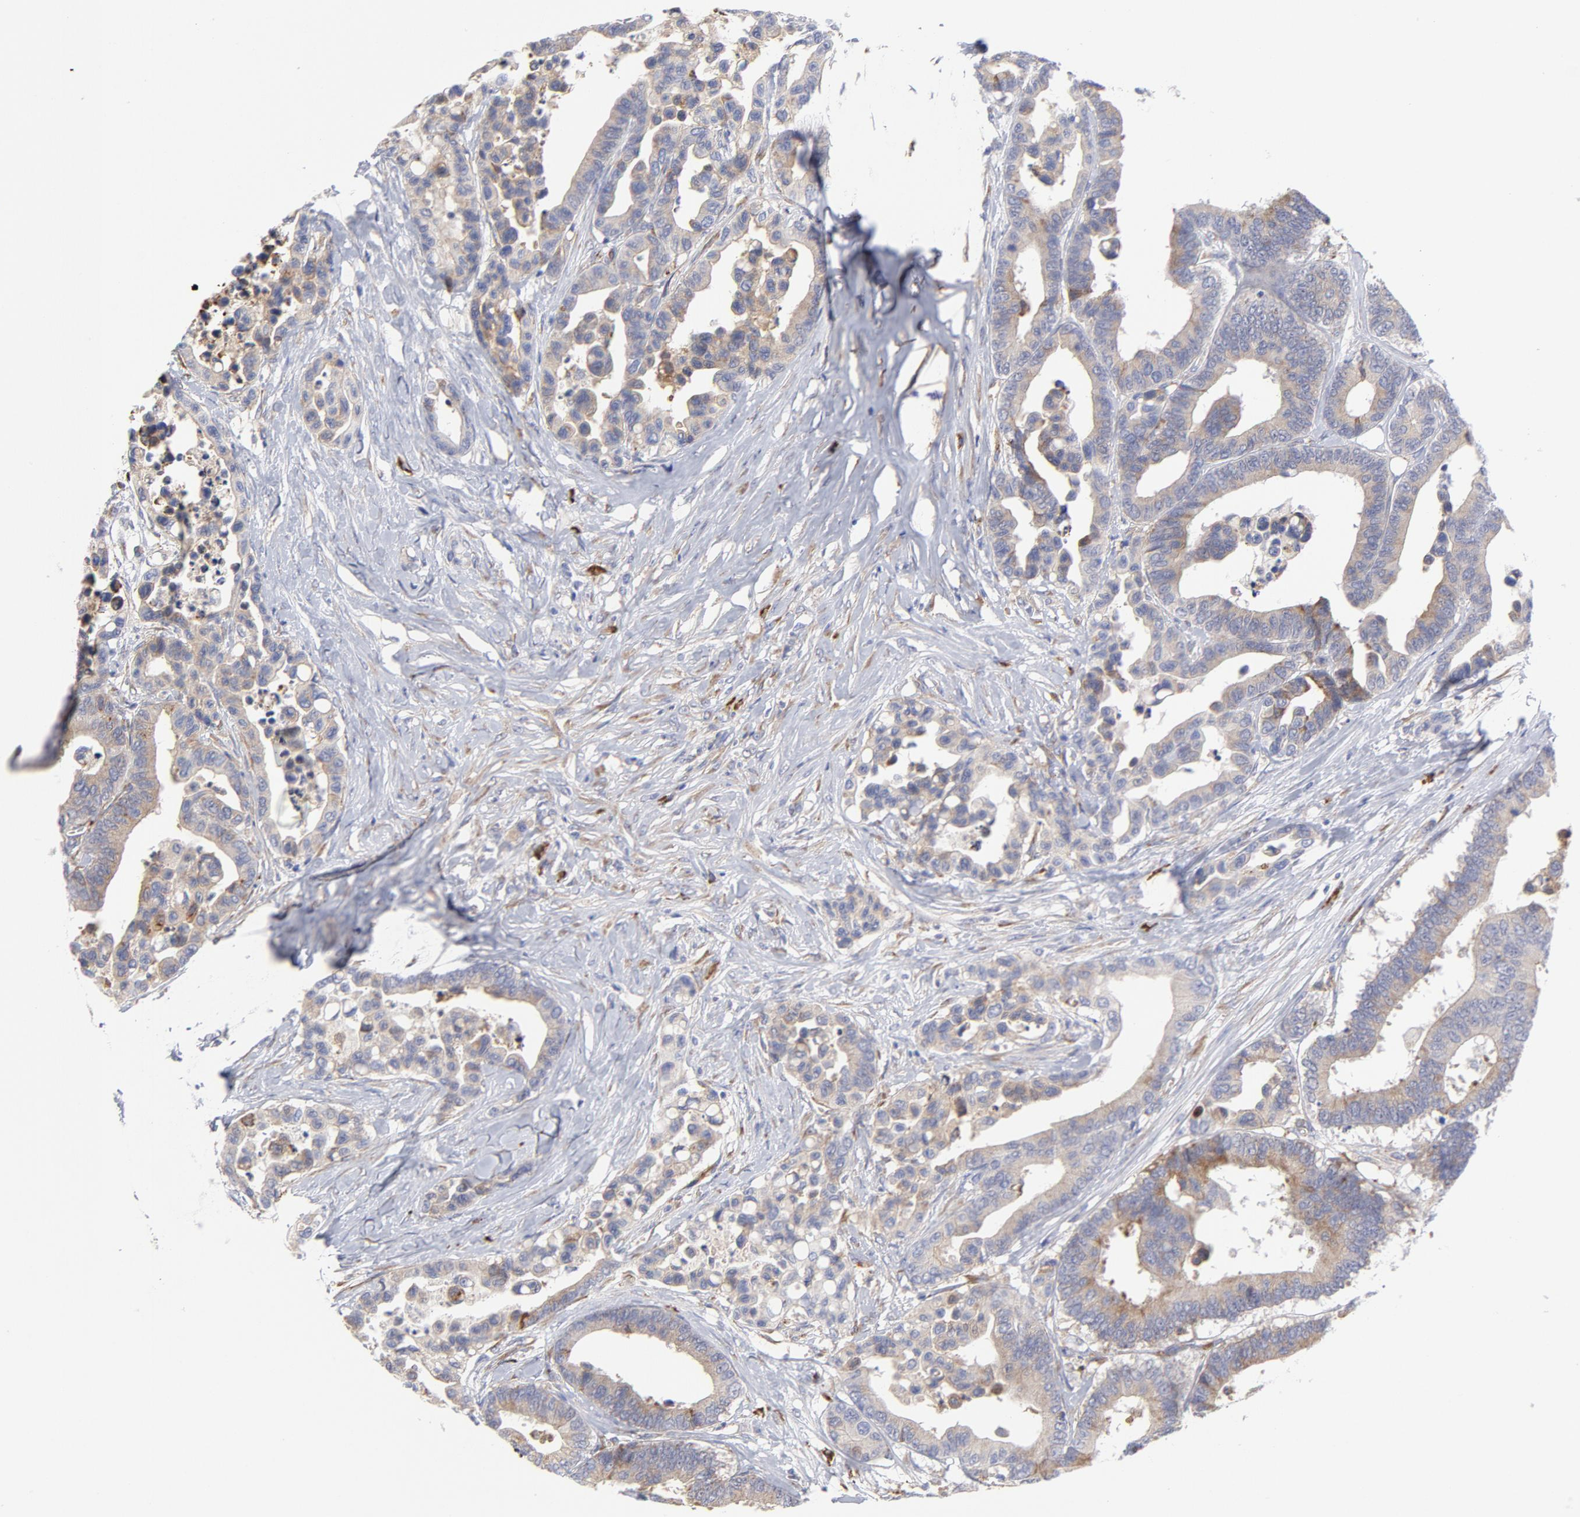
{"staining": {"intensity": "weak", "quantity": "25%-75%", "location": "cytoplasmic/membranous"}, "tissue": "colorectal cancer", "cell_type": "Tumor cells", "image_type": "cancer", "snomed": [{"axis": "morphology", "description": "Adenocarcinoma, NOS"}, {"axis": "topography", "description": "Colon"}], "caption": "Immunohistochemistry image of neoplastic tissue: colorectal cancer (adenocarcinoma) stained using immunohistochemistry (IHC) shows low levels of weak protein expression localized specifically in the cytoplasmic/membranous of tumor cells, appearing as a cytoplasmic/membranous brown color.", "gene": "RAPGEF3", "patient": {"sex": "male", "age": 82}}